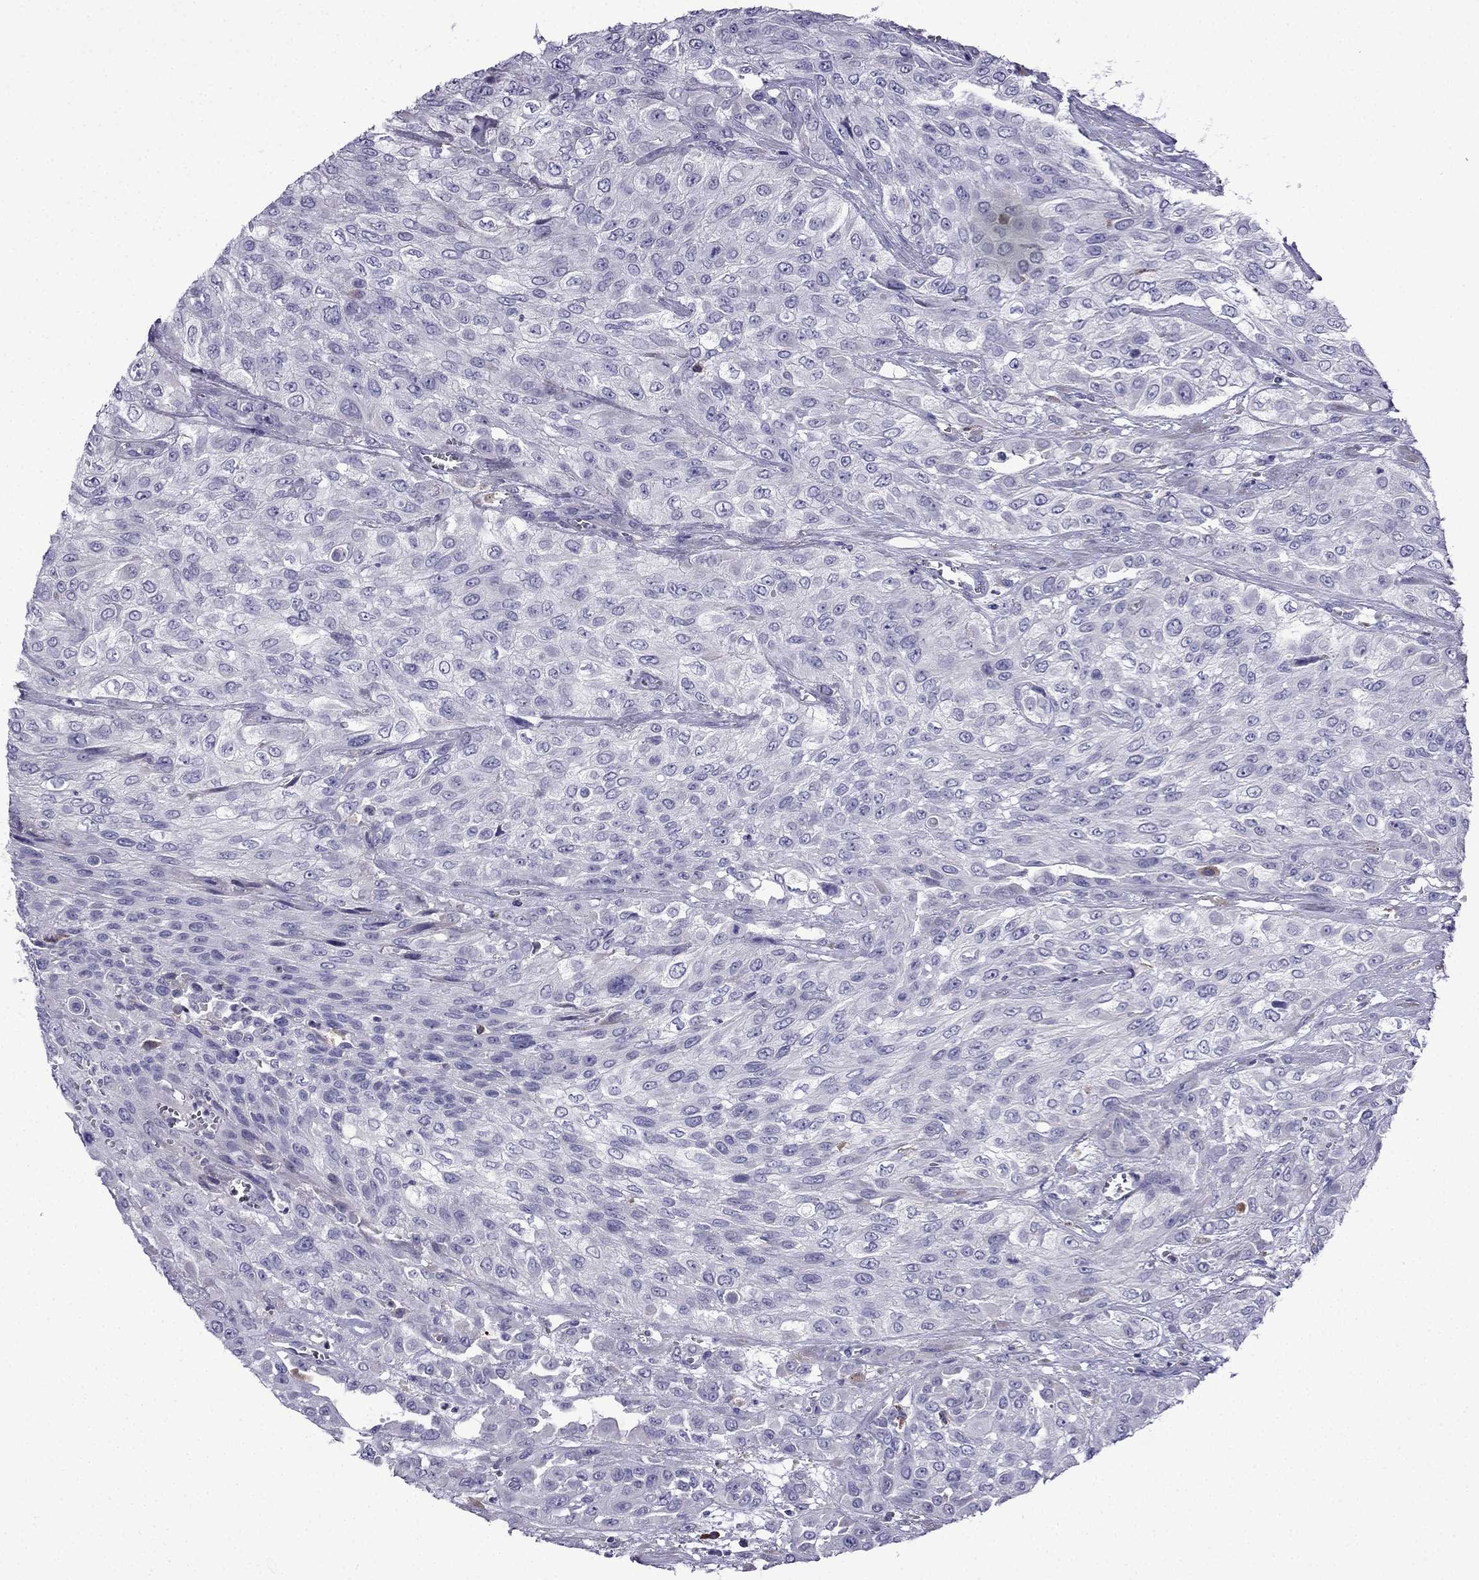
{"staining": {"intensity": "negative", "quantity": "none", "location": "none"}, "tissue": "urothelial cancer", "cell_type": "Tumor cells", "image_type": "cancer", "snomed": [{"axis": "morphology", "description": "Urothelial carcinoma, High grade"}, {"axis": "topography", "description": "Urinary bladder"}], "caption": "Protein analysis of high-grade urothelial carcinoma reveals no significant positivity in tumor cells. (DAB immunohistochemistry visualized using brightfield microscopy, high magnification).", "gene": "TSSK4", "patient": {"sex": "male", "age": 57}}